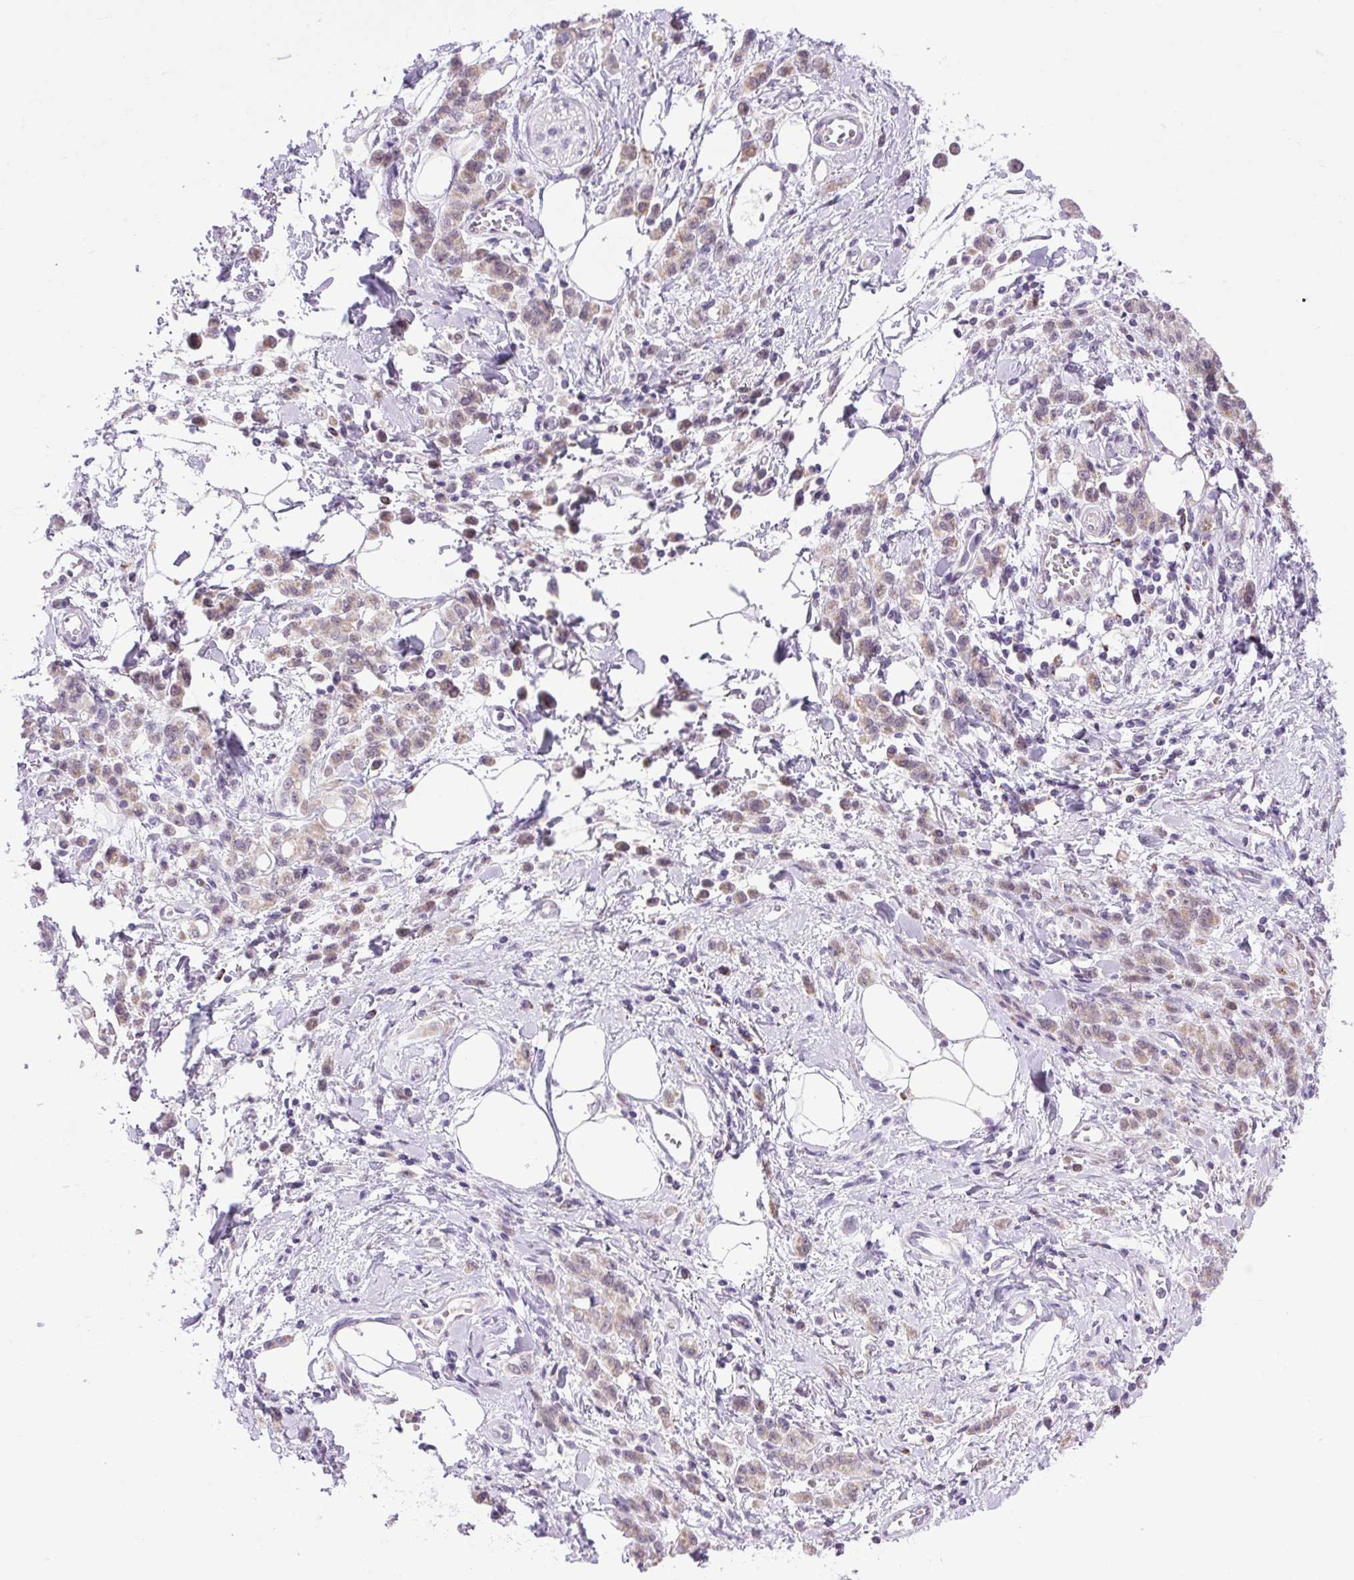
{"staining": {"intensity": "moderate", "quantity": "25%-75%", "location": "cytoplasmic/membranous"}, "tissue": "stomach cancer", "cell_type": "Tumor cells", "image_type": "cancer", "snomed": [{"axis": "morphology", "description": "Adenocarcinoma, NOS"}, {"axis": "topography", "description": "Stomach"}], "caption": "Stomach cancer tissue displays moderate cytoplasmic/membranous staining in about 25%-75% of tumor cells, visualized by immunohistochemistry. The protein is stained brown, and the nuclei are stained in blue (DAB IHC with brightfield microscopy, high magnification).", "gene": "SCO2", "patient": {"sex": "male", "age": 77}}